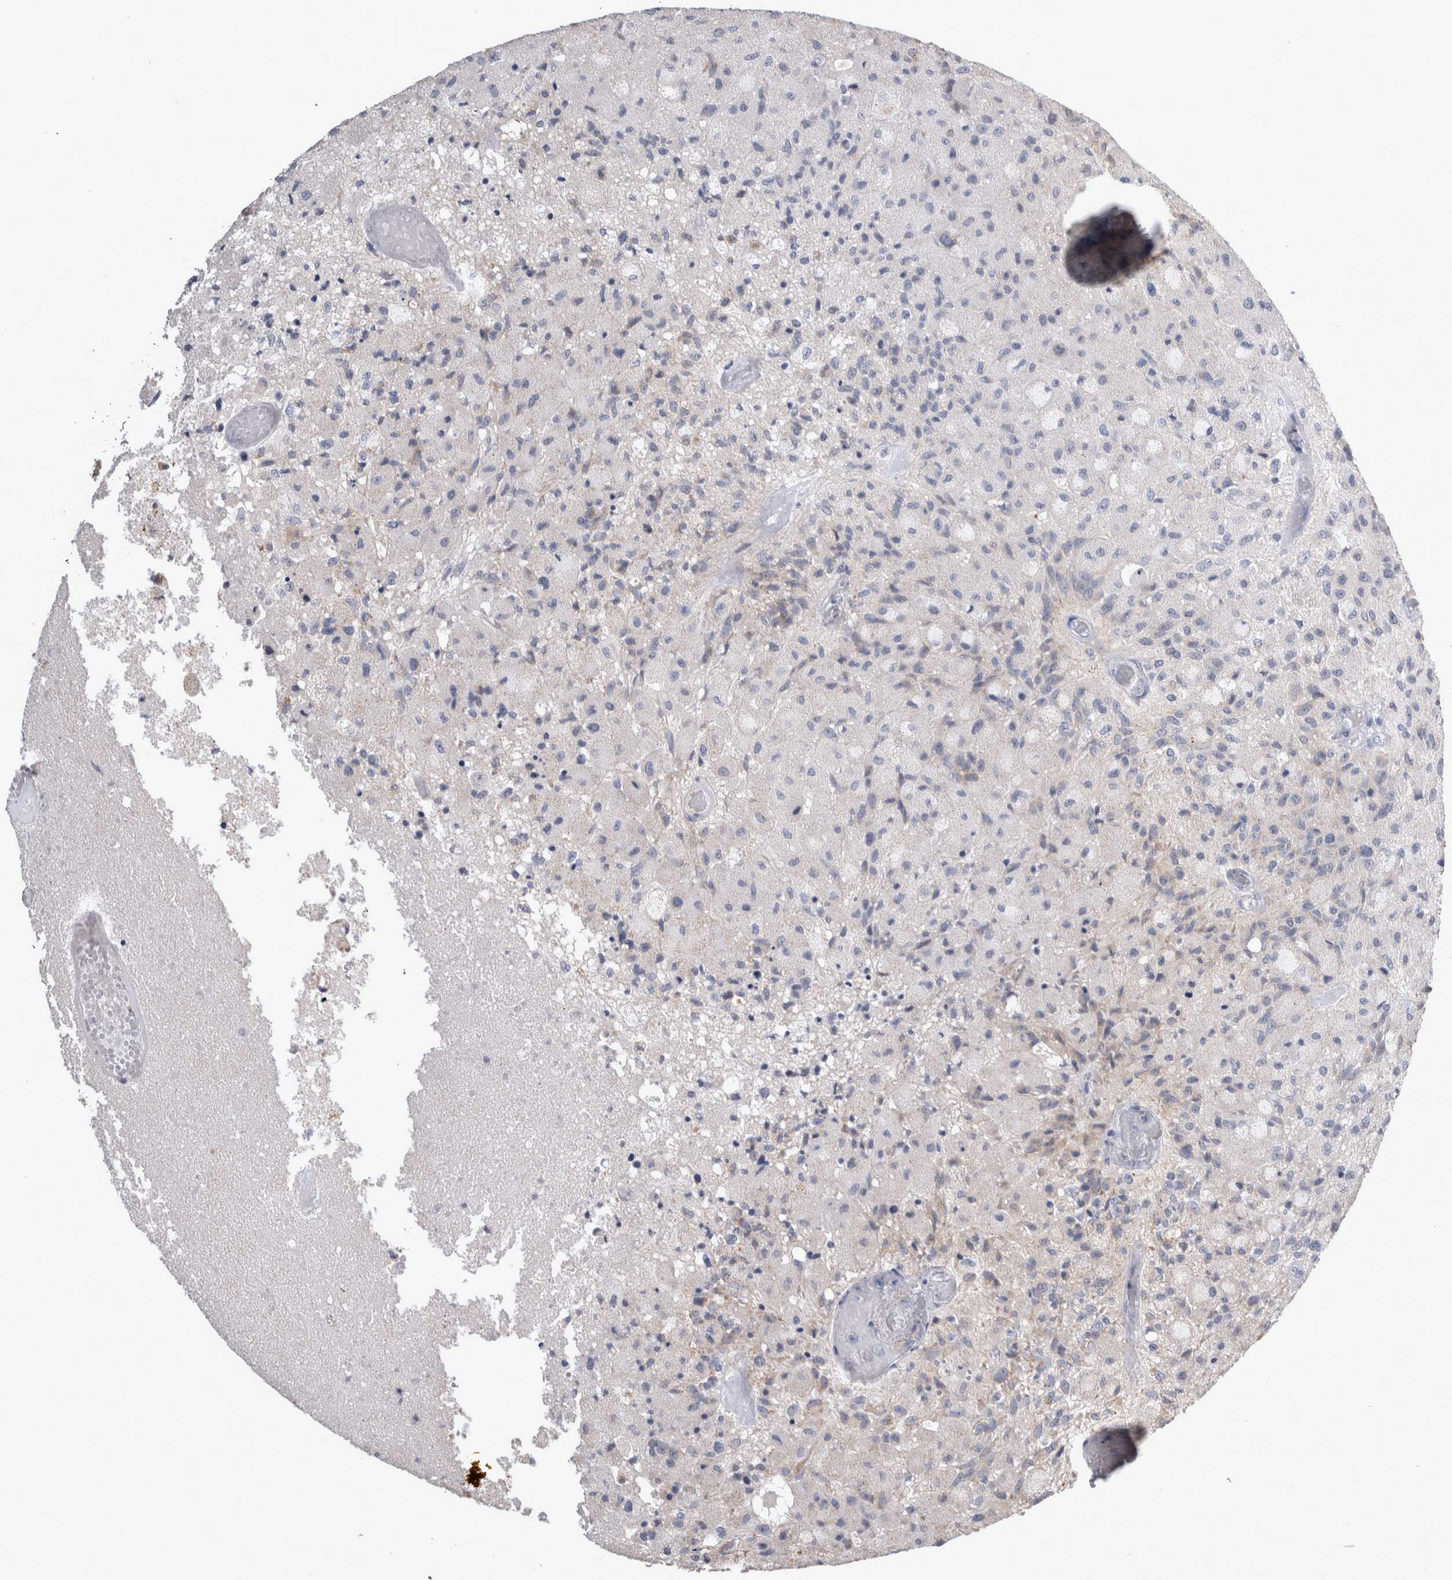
{"staining": {"intensity": "negative", "quantity": "none", "location": "none"}, "tissue": "glioma", "cell_type": "Tumor cells", "image_type": "cancer", "snomed": [{"axis": "morphology", "description": "Normal tissue, NOS"}, {"axis": "morphology", "description": "Glioma, malignant, High grade"}, {"axis": "topography", "description": "Cerebral cortex"}], "caption": "Histopathology image shows no significant protein positivity in tumor cells of malignant high-grade glioma.", "gene": "TCAP", "patient": {"sex": "male", "age": 77}}